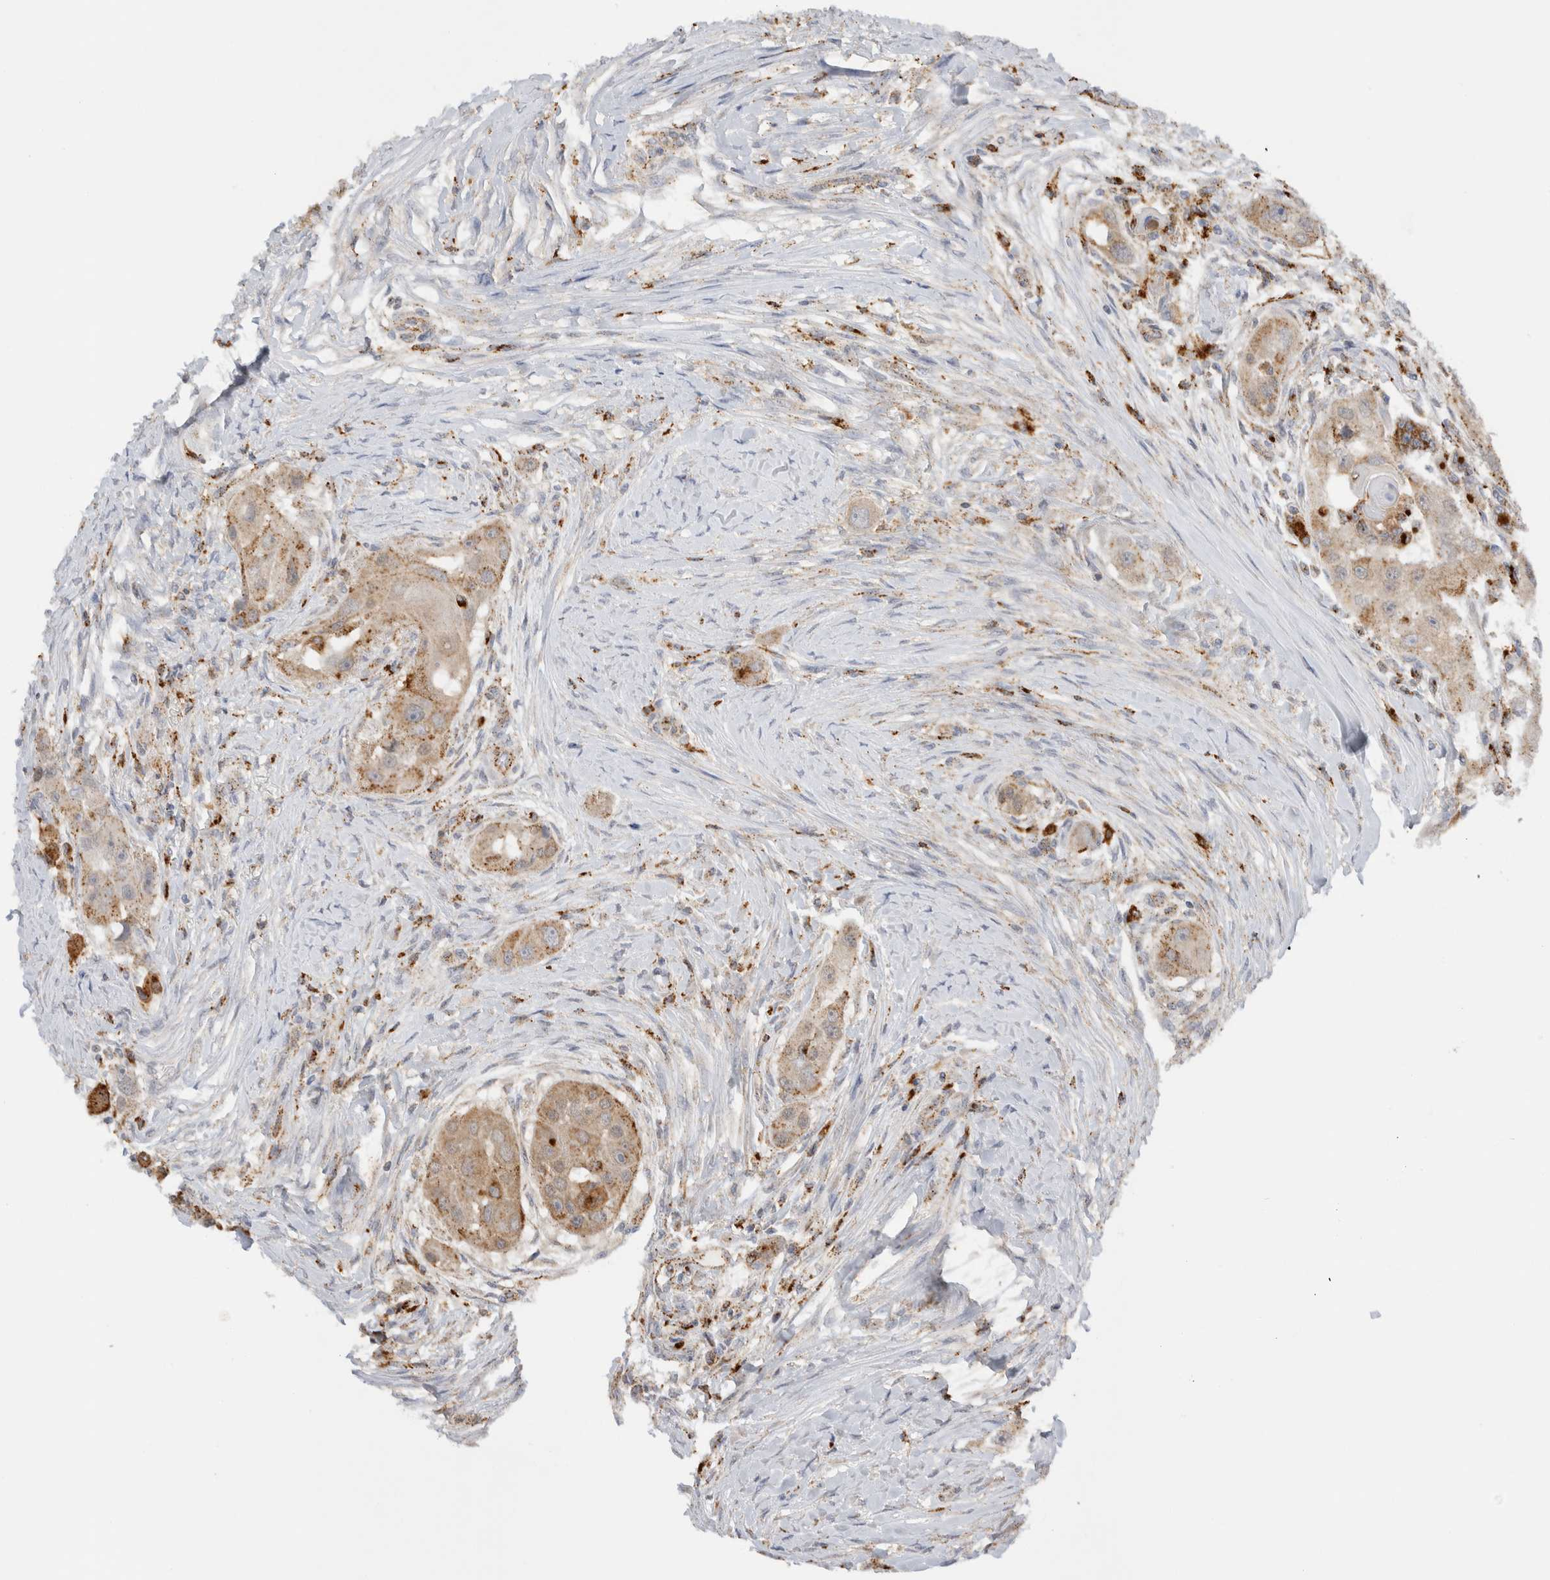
{"staining": {"intensity": "moderate", "quantity": ">75%", "location": "cytoplasmic/membranous"}, "tissue": "head and neck cancer", "cell_type": "Tumor cells", "image_type": "cancer", "snomed": [{"axis": "morphology", "description": "Normal tissue, NOS"}, {"axis": "morphology", "description": "Squamous cell carcinoma, NOS"}, {"axis": "topography", "description": "Skeletal muscle"}, {"axis": "topography", "description": "Head-Neck"}], "caption": "Moderate cytoplasmic/membranous expression is identified in approximately >75% of tumor cells in head and neck cancer (squamous cell carcinoma).", "gene": "GNS", "patient": {"sex": "male", "age": 51}}